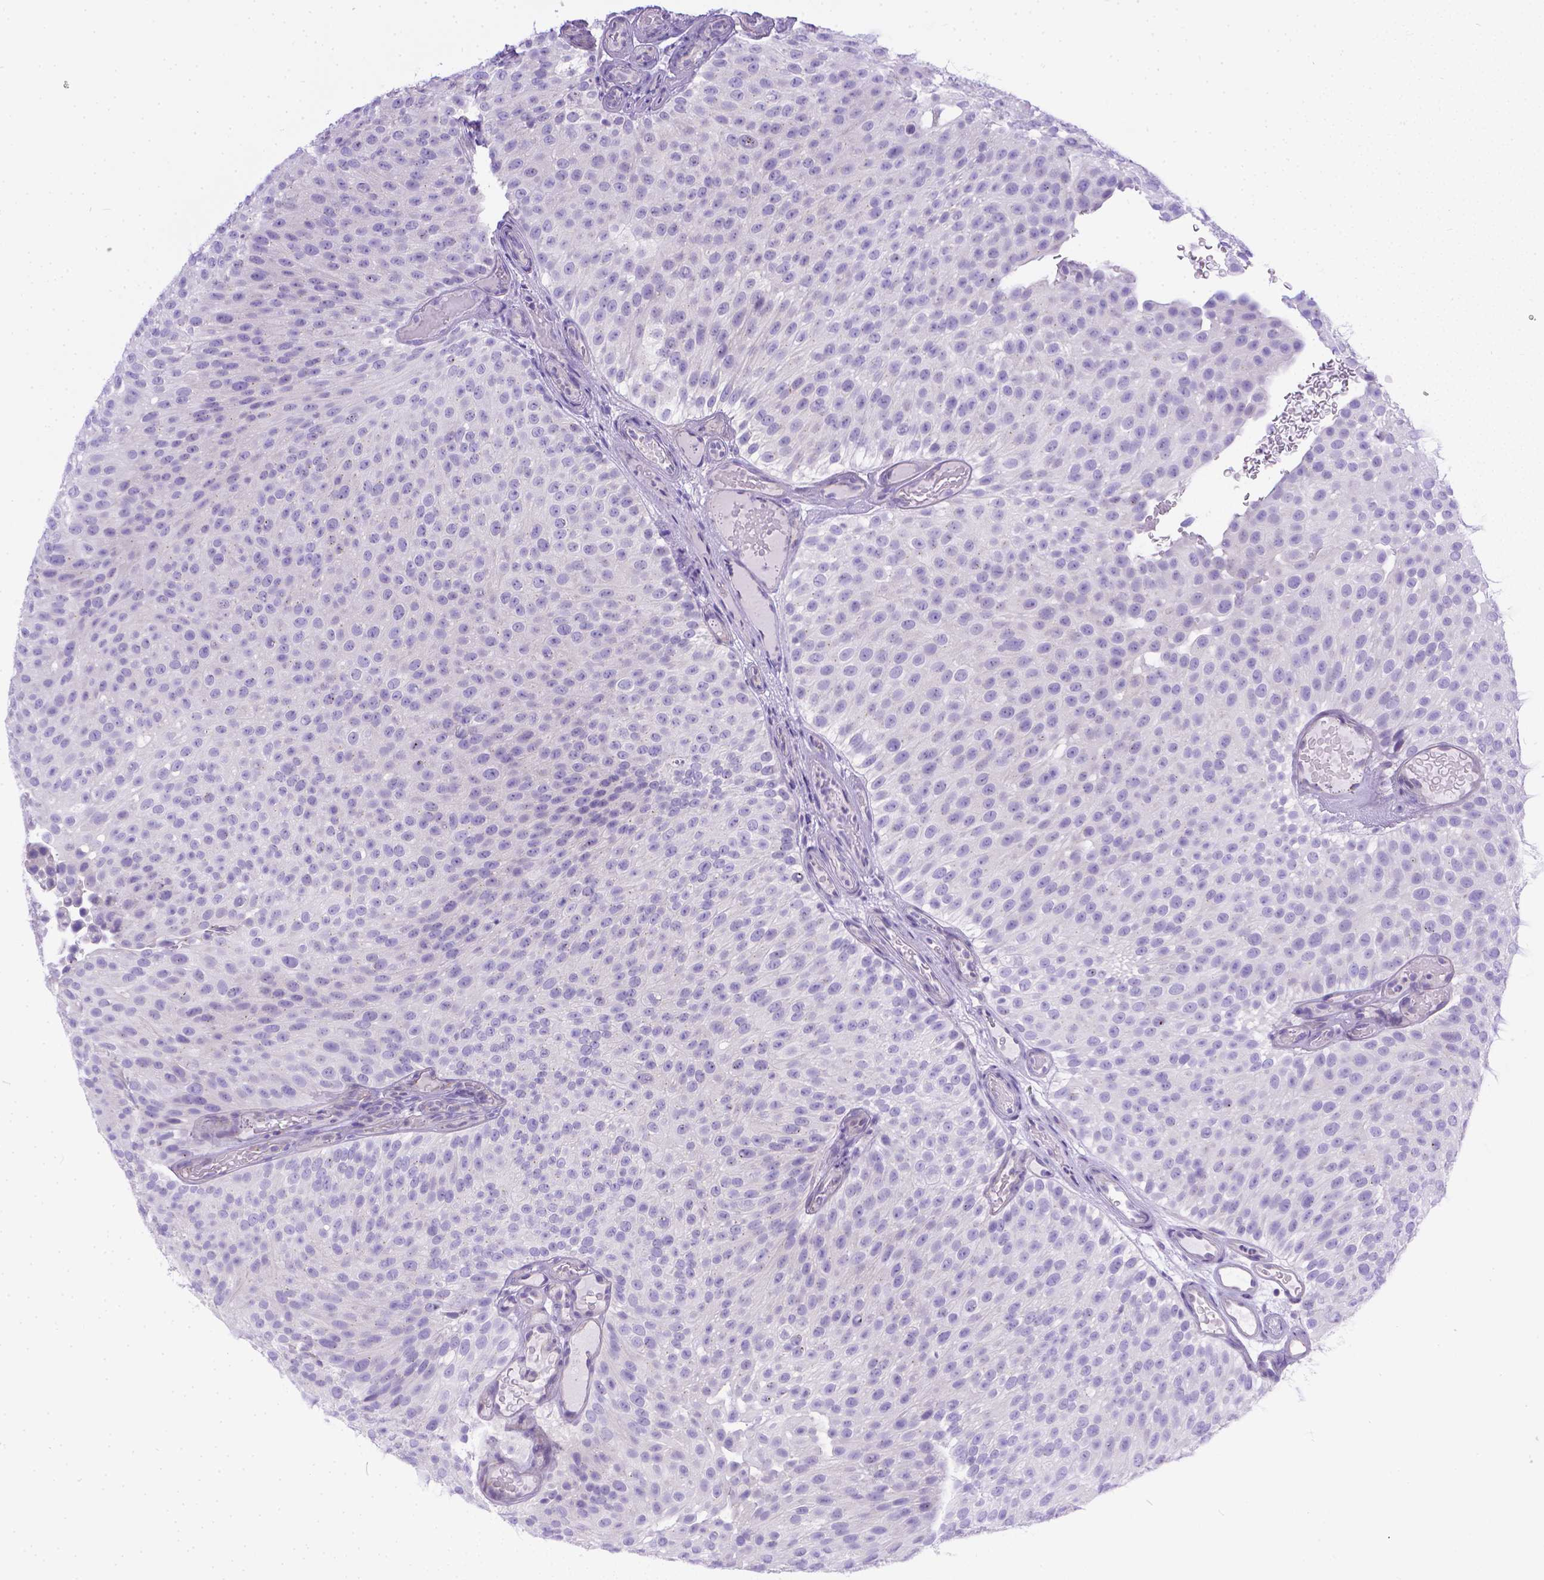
{"staining": {"intensity": "negative", "quantity": "none", "location": "none"}, "tissue": "urothelial cancer", "cell_type": "Tumor cells", "image_type": "cancer", "snomed": [{"axis": "morphology", "description": "Urothelial carcinoma, Low grade"}, {"axis": "topography", "description": "Urinary bladder"}], "caption": "Tumor cells show no significant protein expression in urothelial cancer. The staining is performed using DAB brown chromogen with nuclei counter-stained in using hematoxylin.", "gene": "TTLL6", "patient": {"sex": "male", "age": 78}}